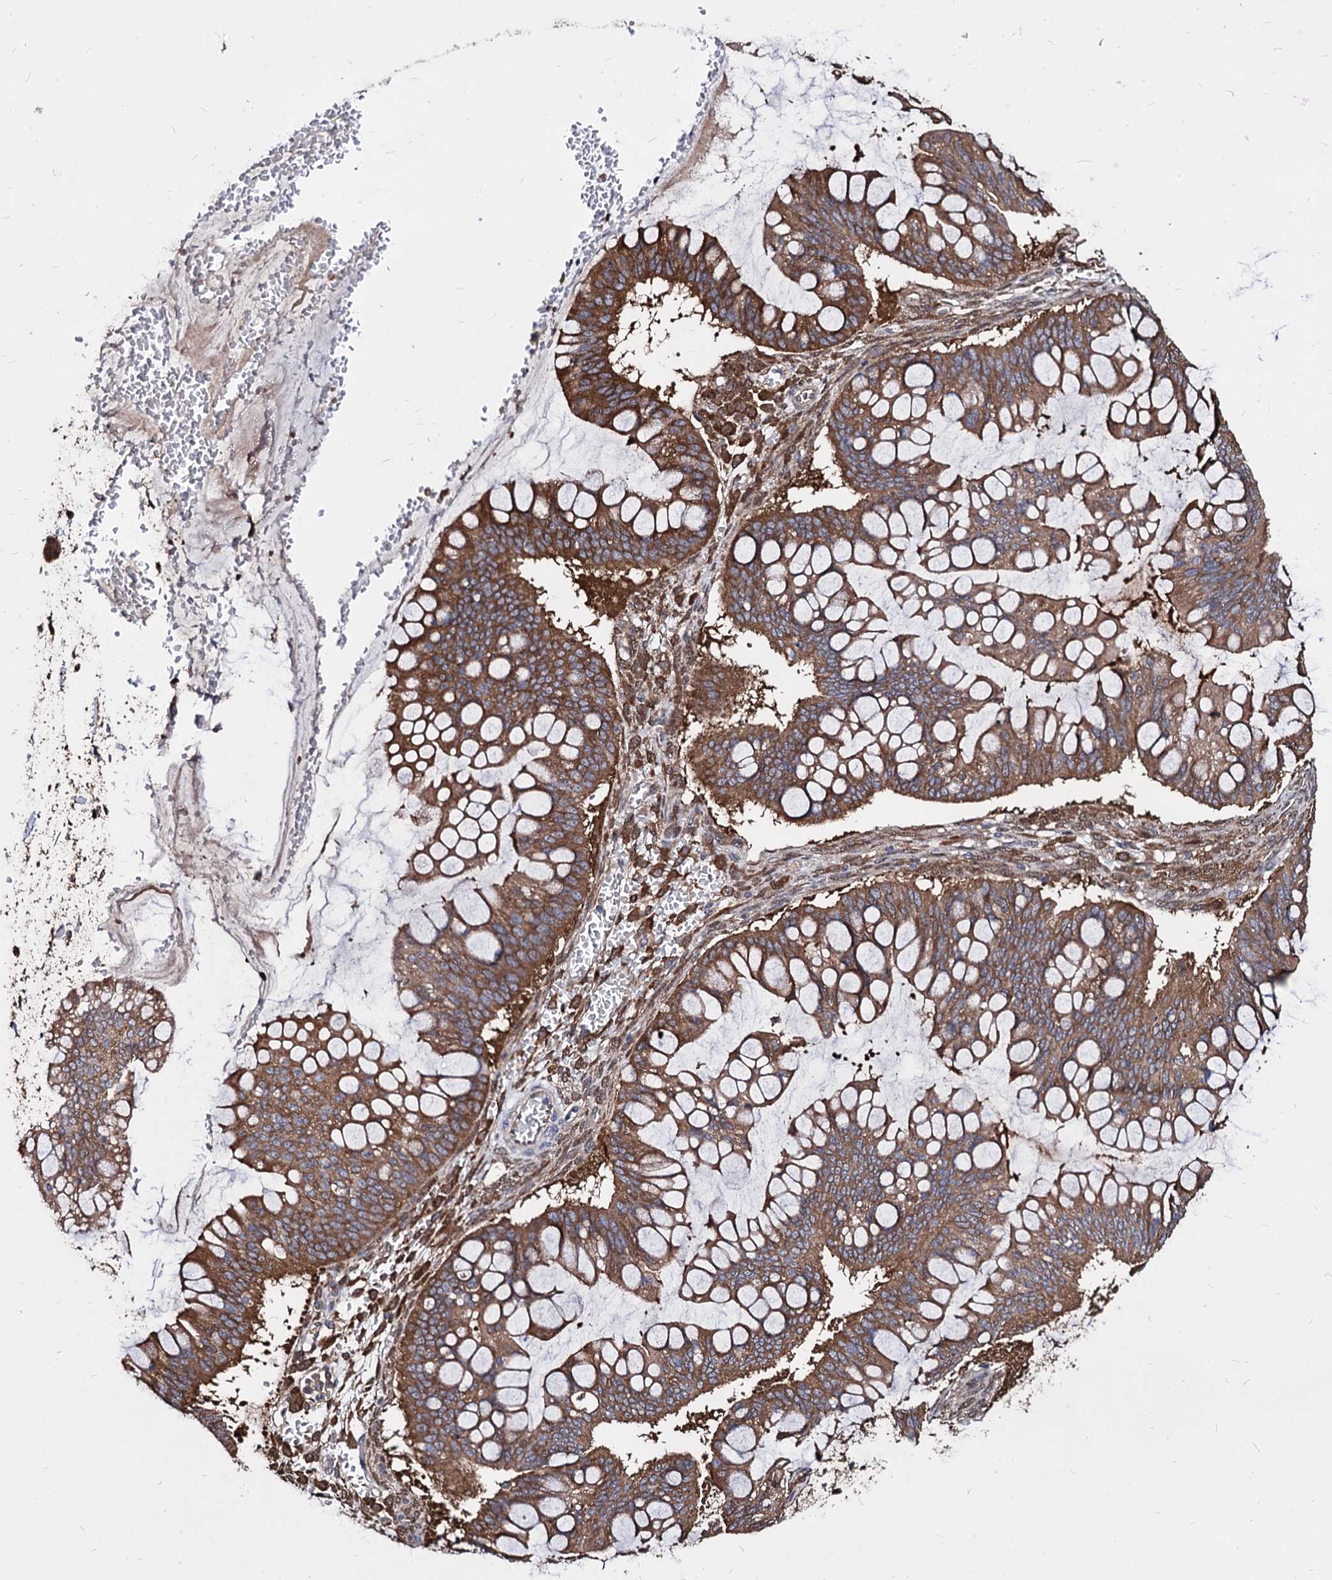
{"staining": {"intensity": "moderate", "quantity": ">75%", "location": "cytoplasmic/membranous"}, "tissue": "ovarian cancer", "cell_type": "Tumor cells", "image_type": "cancer", "snomed": [{"axis": "morphology", "description": "Cystadenocarcinoma, mucinous, NOS"}, {"axis": "topography", "description": "Ovary"}], "caption": "Protein expression analysis of human ovarian cancer reveals moderate cytoplasmic/membranous staining in about >75% of tumor cells. The protein is shown in brown color, while the nuclei are stained blue.", "gene": "NME1", "patient": {"sex": "female", "age": 73}}